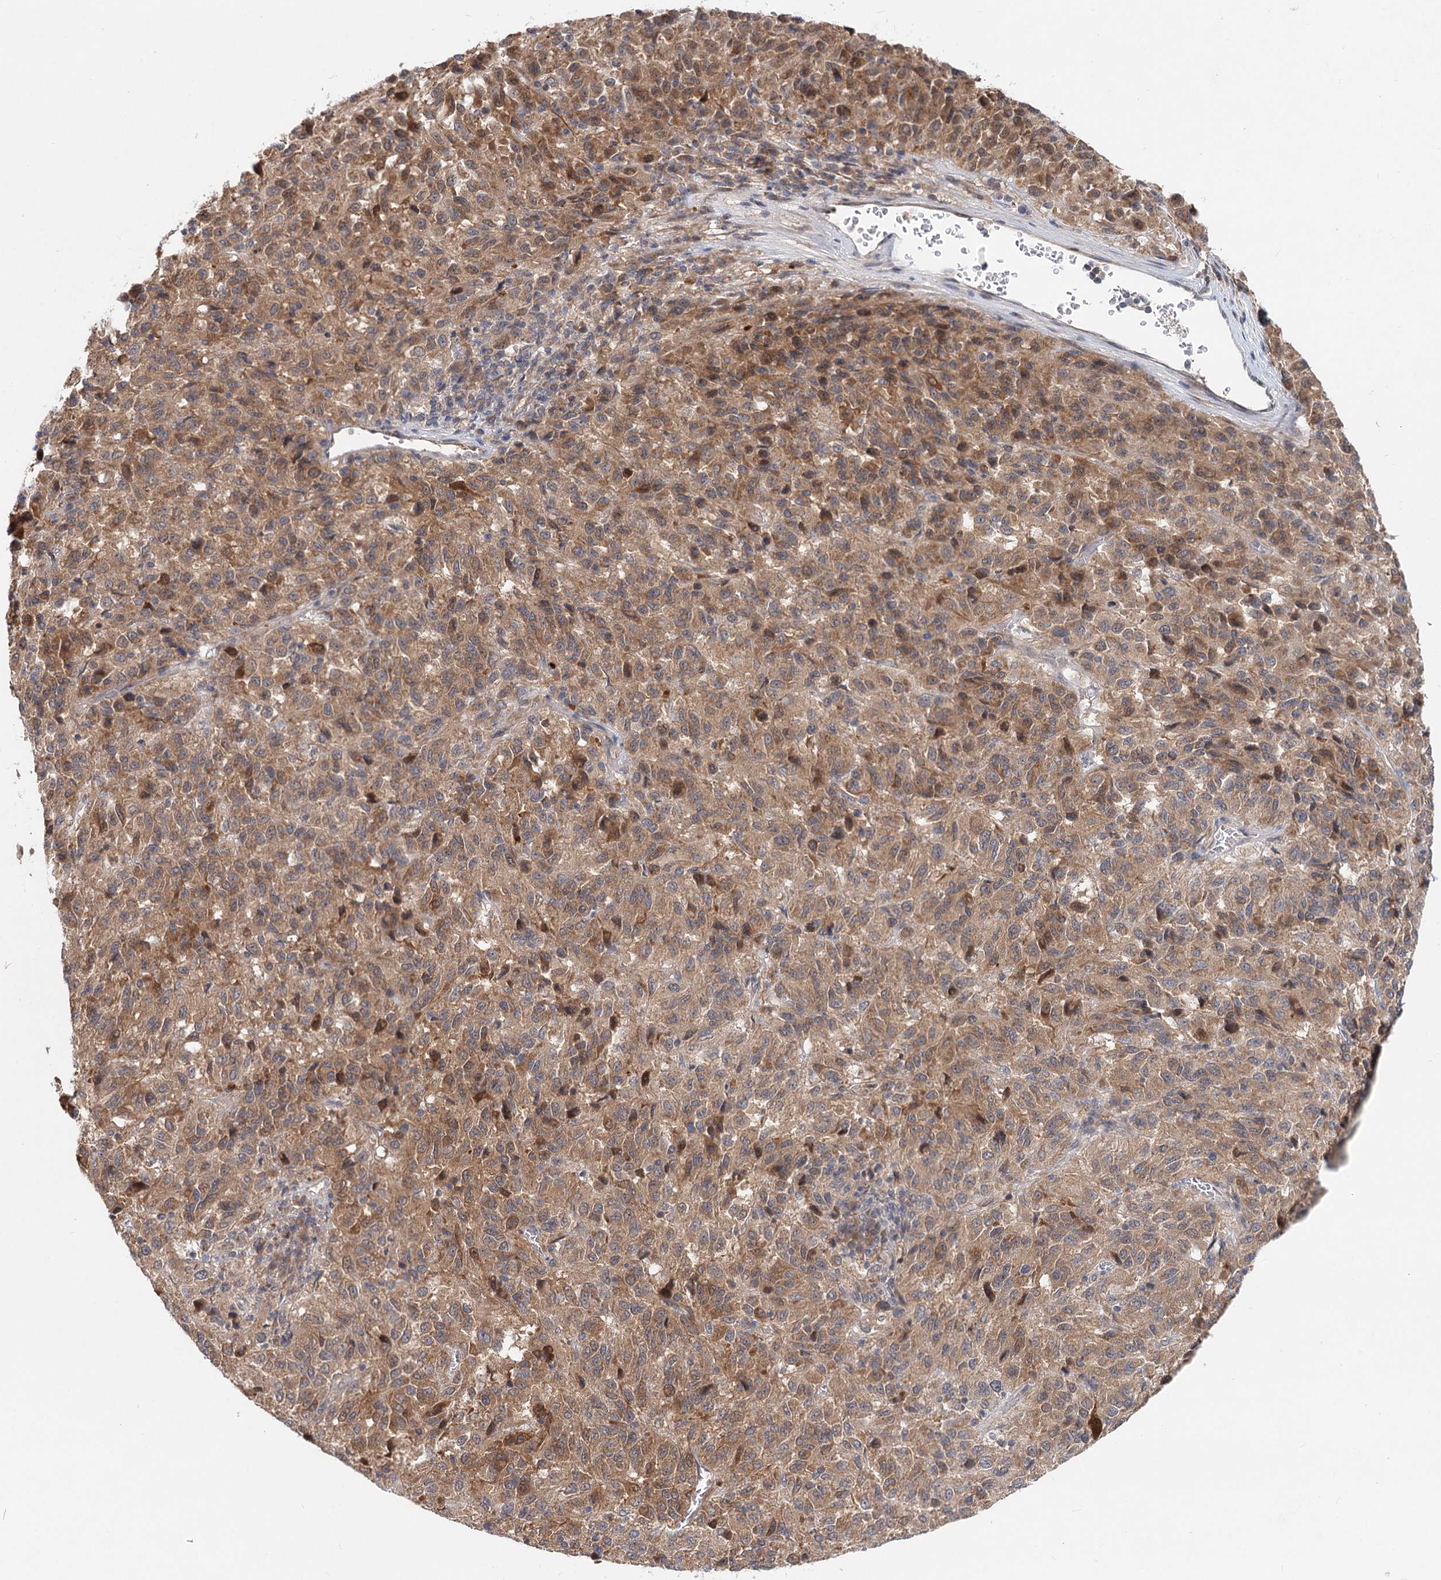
{"staining": {"intensity": "moderate", "quantity": ">75%", "location": "cytoplasmic/membranous"}, "tissue": "melanoma", "cell_type": "Tumor cells", "image_type": "cancer", "snomed": [{"axis": "morphology", "description": "Malignant melanoma, Metastatic site"}, {"axis": "topography", "description": "Lung"}], "caption": "High-magnification brightfield microscopy of melanoma stained with DAB (3,3'-diaminobenzidine) (brown) and counterstained with hematoxylin (blue). tumor cells exhibit moderate cytoplasmic/membranous expression is identified in approximately>75% of cells. Using DAB (brown) and hematoxylin (blue) stains, captured at high magnification using brightfield microscopy.", "gene": "AP3B1", "patient": {"sex": "male", "age": 64}}